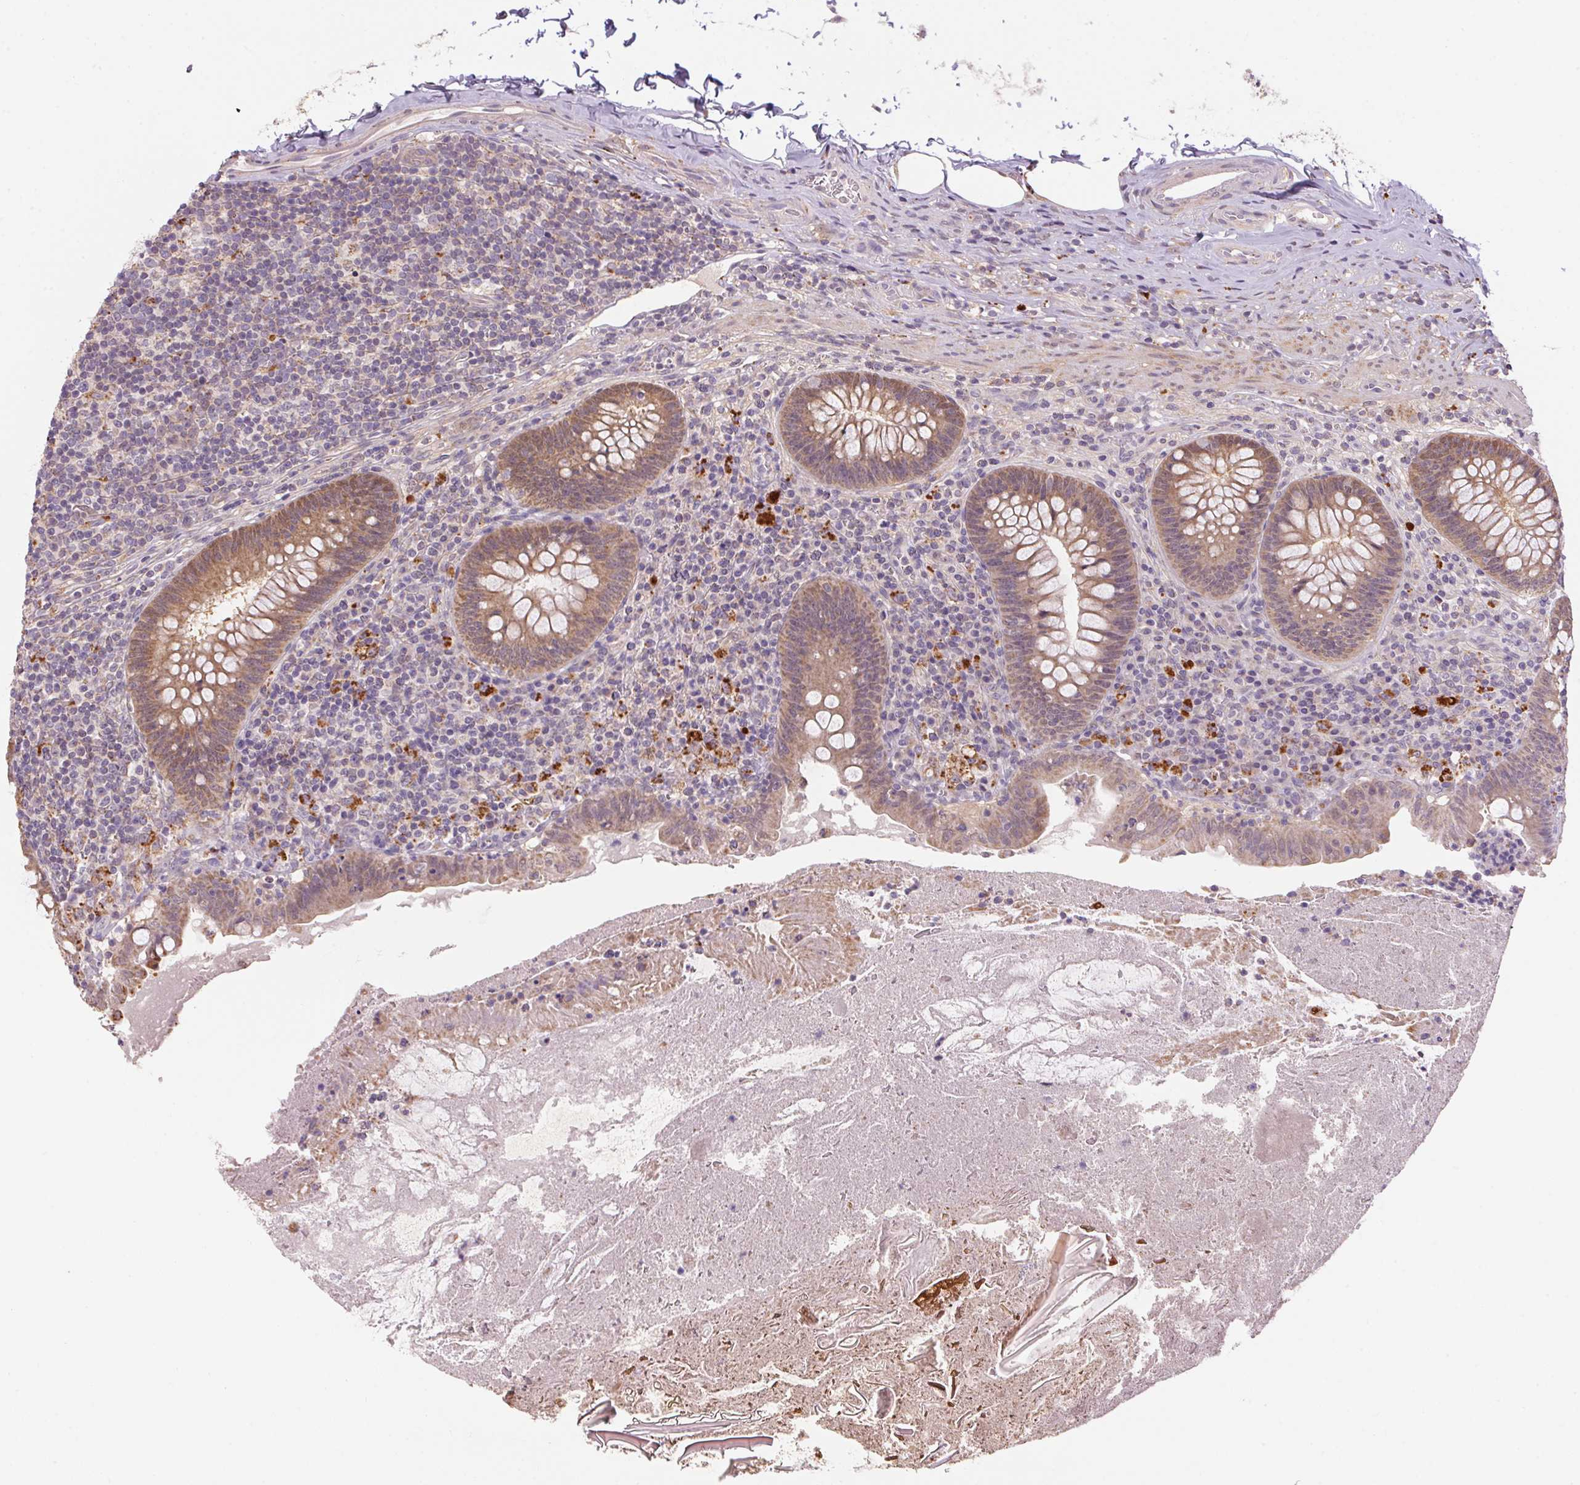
{"staining": {"intensity": "weak", "quantity": ">75%", "location": "cytoplasmic/membranous"}, "tissue": "appendix", "cell_type": "Glandular cells", "image_type": "normal", "snomed": [{"axis": "morphology", "description": "Normal tissue, NOS"}, {"axis": "topography", "description": "Appendix"}], "caption": "Approximately >75% of glandular cells in normal human appendix display weak cytoplasmic/membranous protein expression as visualized by brown immunohistochemical staining.", "gene": "ADH5", "patient": {"sex": "male", "age": 47}}